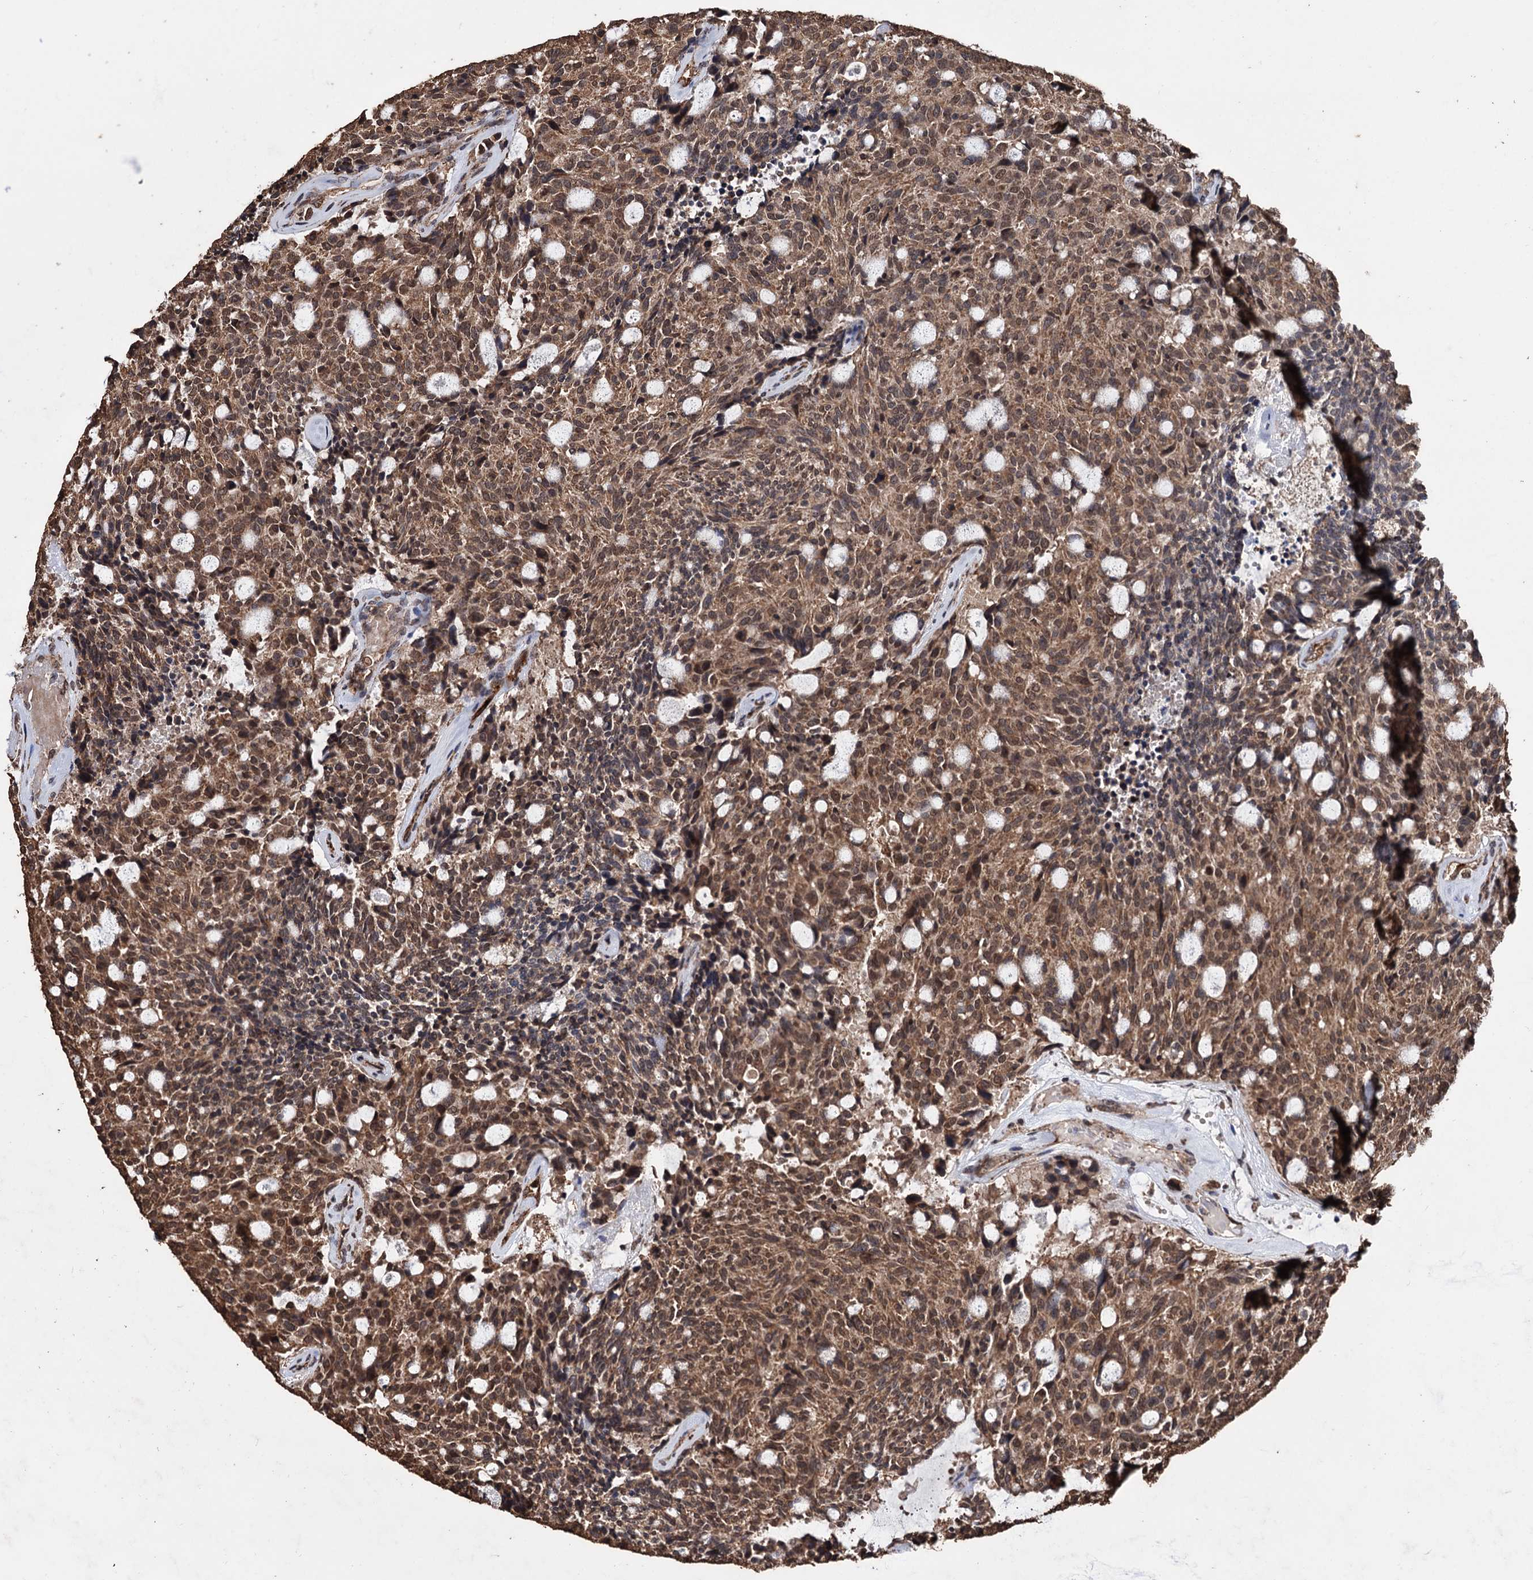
{"staining": {"intensity": "moderate", "quantity": ">75%", "location": "cytoplasmic/membranous,nuclear"}, "tissue": "carcinoid", "cell_type": "Tumor cells", "image_type": "cancer", "snomed": [{"axis": "morphology", "description": "Carcinoid, malignant, NOS"}, {"axis": "topography", "description": "Pancreas"}], "caption": "Carcinoid (malignant) stained with DAB (3,3'-diaminobenzidine) IHC demonstrates medium levels of moderate cytoplasmic/membranous and nuclear staining in approximately >75% of tumor cells.", "gene": "TBC1D12", "patient": {"sex": "female", "age": 54}}